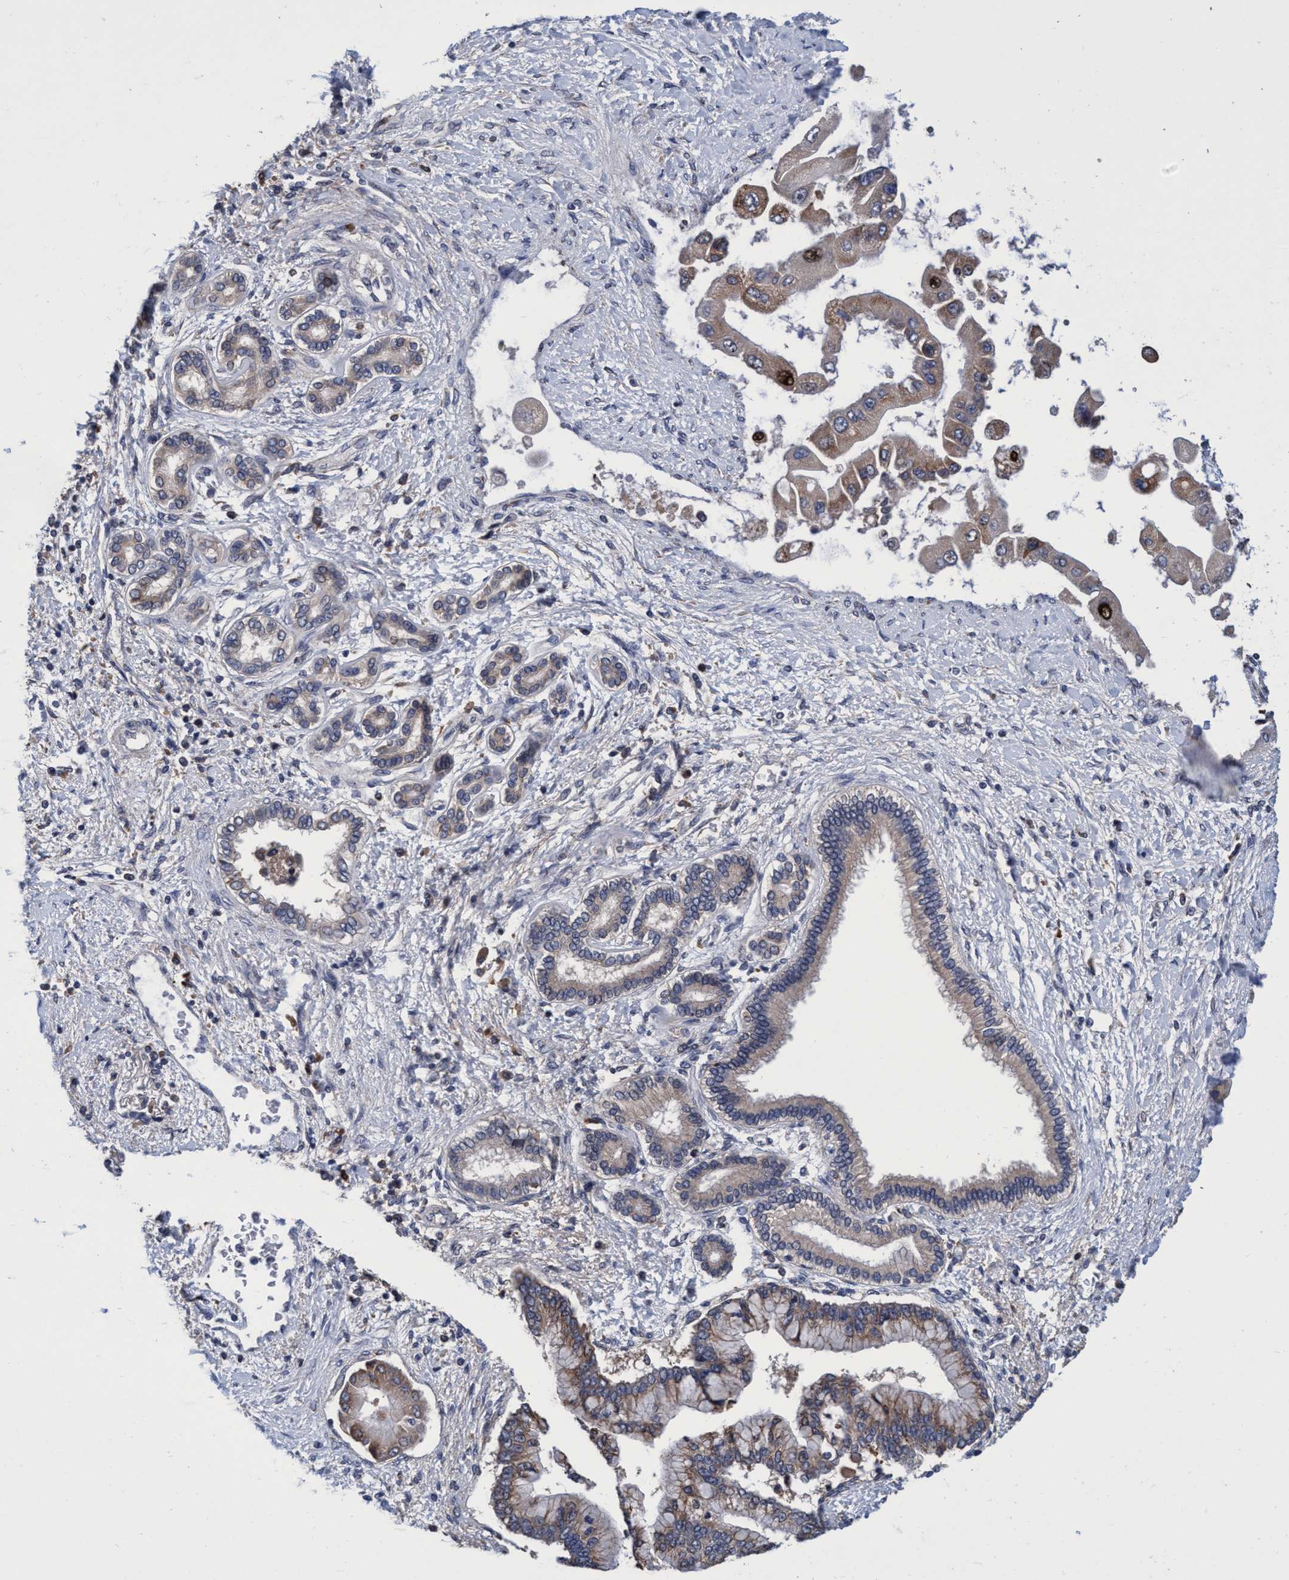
{"staining": {"intensity": "moderate", "quantity": "<25%", "location": "cytoplasmic/membranous"}, "tissue": "liver cancer", "cell_type": "Tumor cells", "image_type": "cancer", "snomed": [{"axis": "morphology", "description": "Cholangiocarcinoma"}, {"axis": "topography", "description": "Liver"}], "caption": "Immunohistochemistry micrograph of human liver cancer (cholangiocarcinoma) stained for a protein (brown), which exhibits low levels of moderate cytoplasmic/membranous expression in approximately <25% of tumor cells.", "gene": "CALCOCO2", "patient": {"sex": "male", "age": 50}}